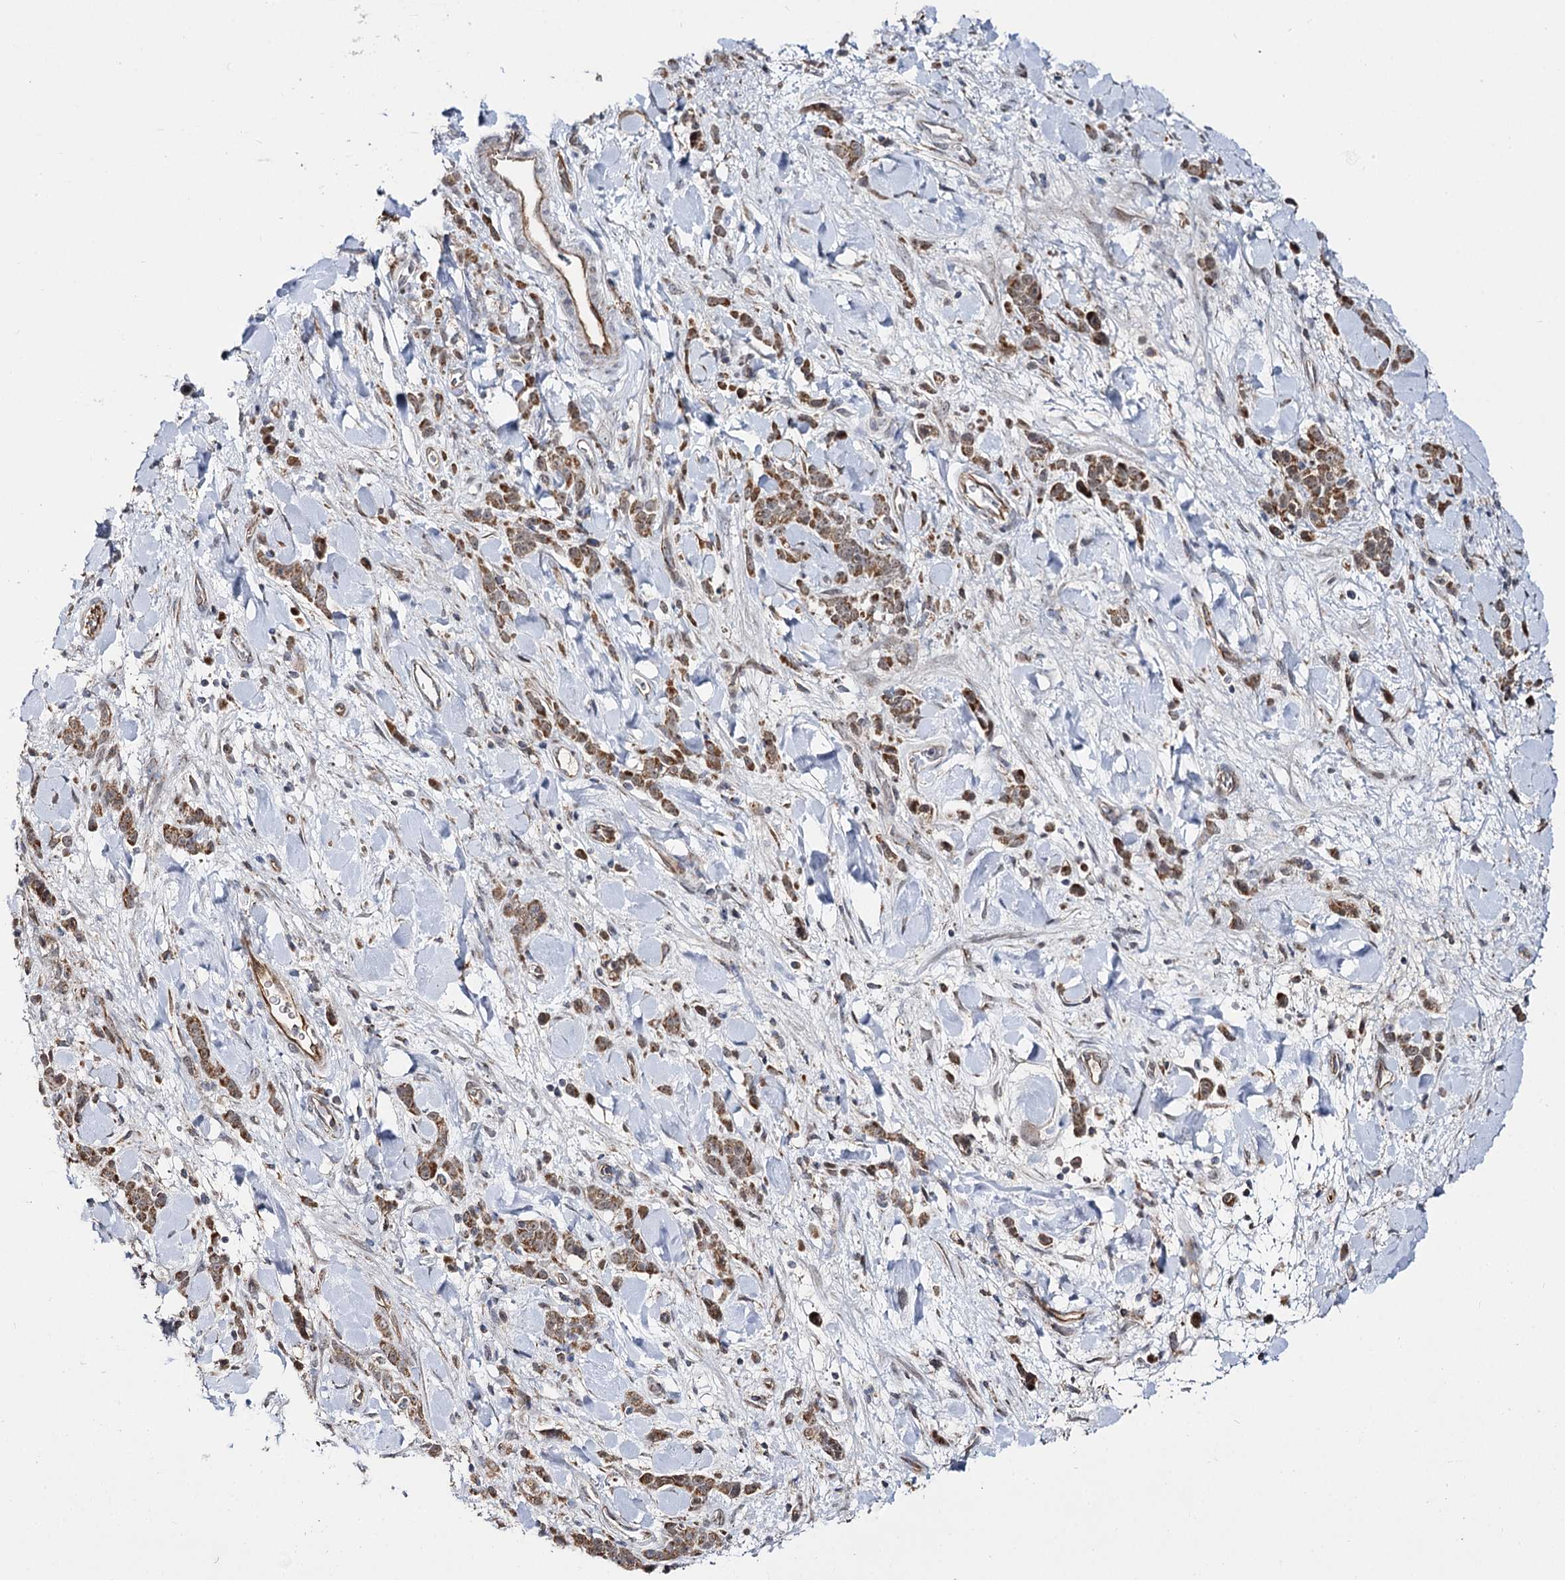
{"staining": {"intensity": "moderate", "quantity": ">75%", "location": "cytoplasmic/membranous"}, "tissue": "stomach cancer", "cell_type": "Tumor cells", "image_type": "cancer", "snomed": [{"axis": "morphology", "description": "Normal tissue, NOS"}, {"axis": "morphology", "description": "Adenocarcinoma, NOS"}, {"axis": "topography", "description": "Stomach"}], "caption": "Stomach cancer stained with a protein marker demonstrates moderate staining in tumor cells.", "gene": "CBR4", "patient": {"sex": "male", "age": 82}}